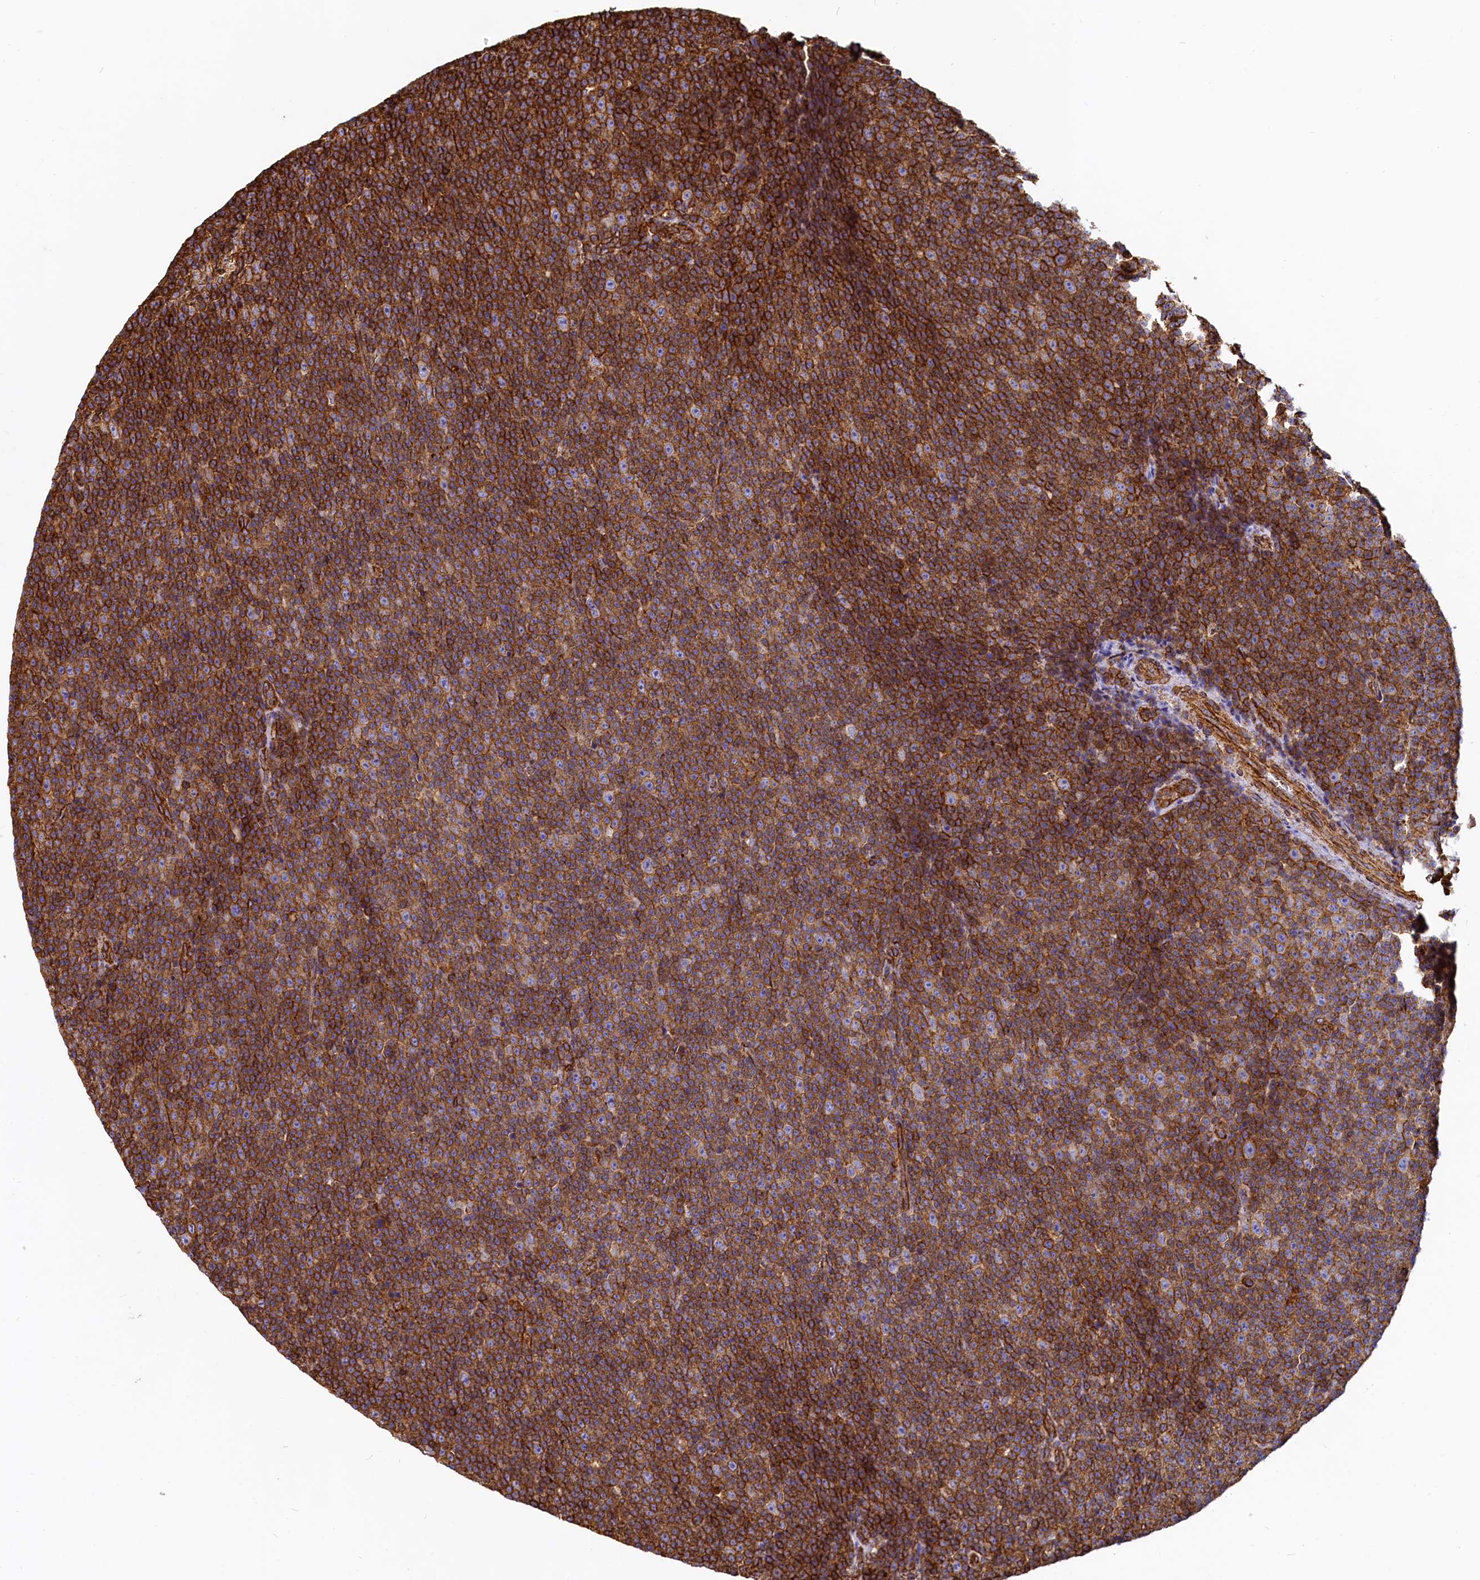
{"staining": {"intensity": "strong", "quantity": ">75%", "location": "cytoplasmic/membranous"}, "tissue": "lymphoma", "cell_type": "Tumor cells", "image_type": "cancer", "snomed": [{"axis": "morphology", "description": "Malignant lymphoma, non-Hodgkin's type, Low grade"}, {"axis": "topography", "description": "Lymph node"}], "caption": "Immunohistochemistry (IHC) of lymphoma exhibits high levels of strong cytoplasmic/membranous staining in approximately >75% of tumor cells. (brown staining indicates protein expression, while blue staining denotes nuclei).", "gene": "THBS1", "patient": {"sex": "female", "age": 67}}